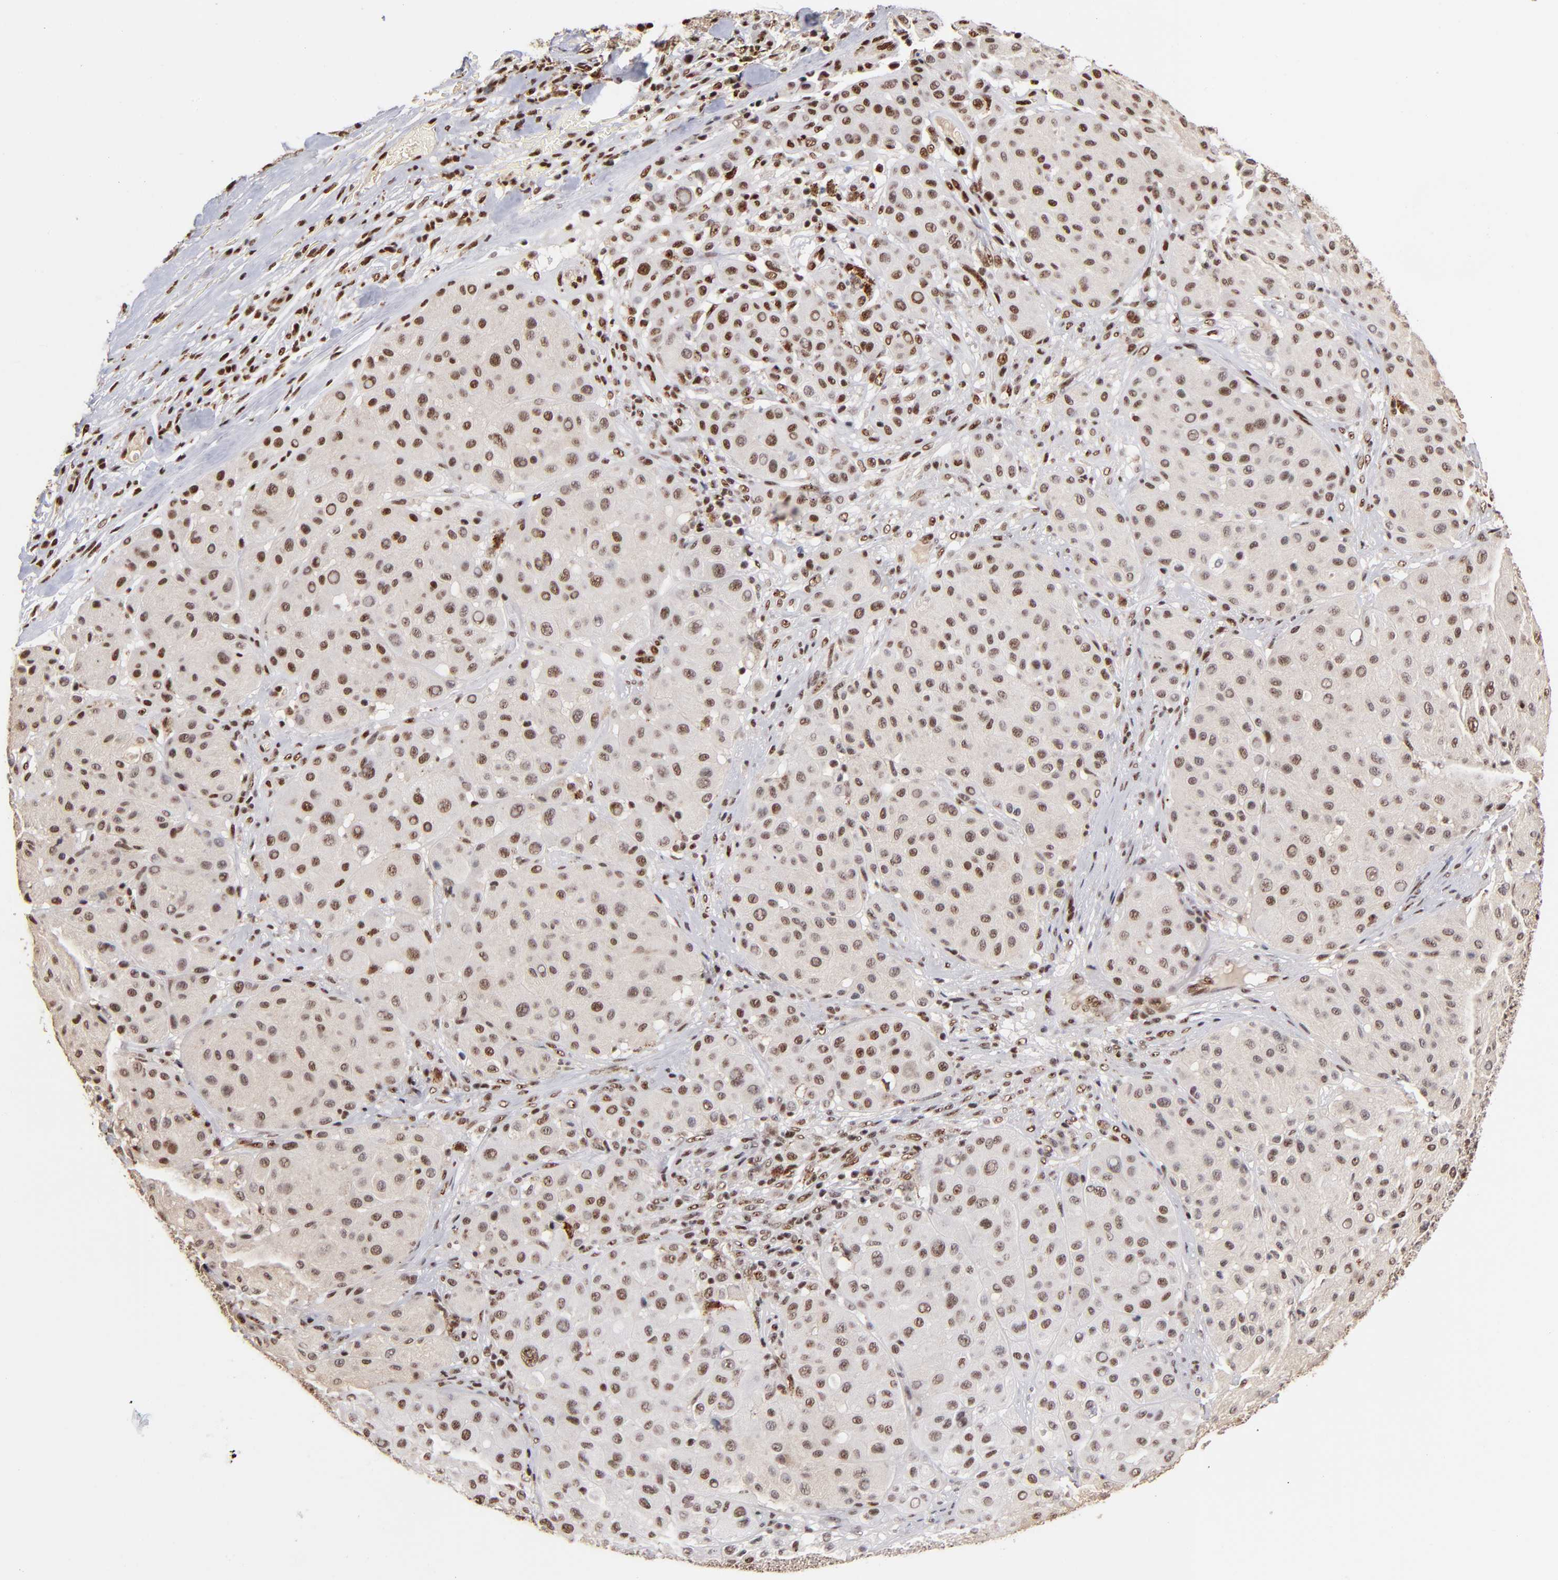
{"staining": {"intensity": "moderate", "quantity": ">75%", "location": "nuclear"}, "tissue": "melanoma", "cell_type": "Tumor cells", "image_type": "cancer", "snomed": [{"axis": "morphology", "description": "Normal tissue, NOS"}, {"axis": "morphology", "description": "Malignant melanoma, Metastatic site"}, {"axis": "topography", "description": "Skin"}], "caption": "Immunohistochemical staining of melanoma shows medium levels of moderate nuclear positivity in about >75% of tumor cells. Using DAB (brown) and hematoxylin (blue) stains, captured at high magnification using brightfield microscopy.", "gene": "ZNF146", "patient": {"sex": "male", "age": 41}}